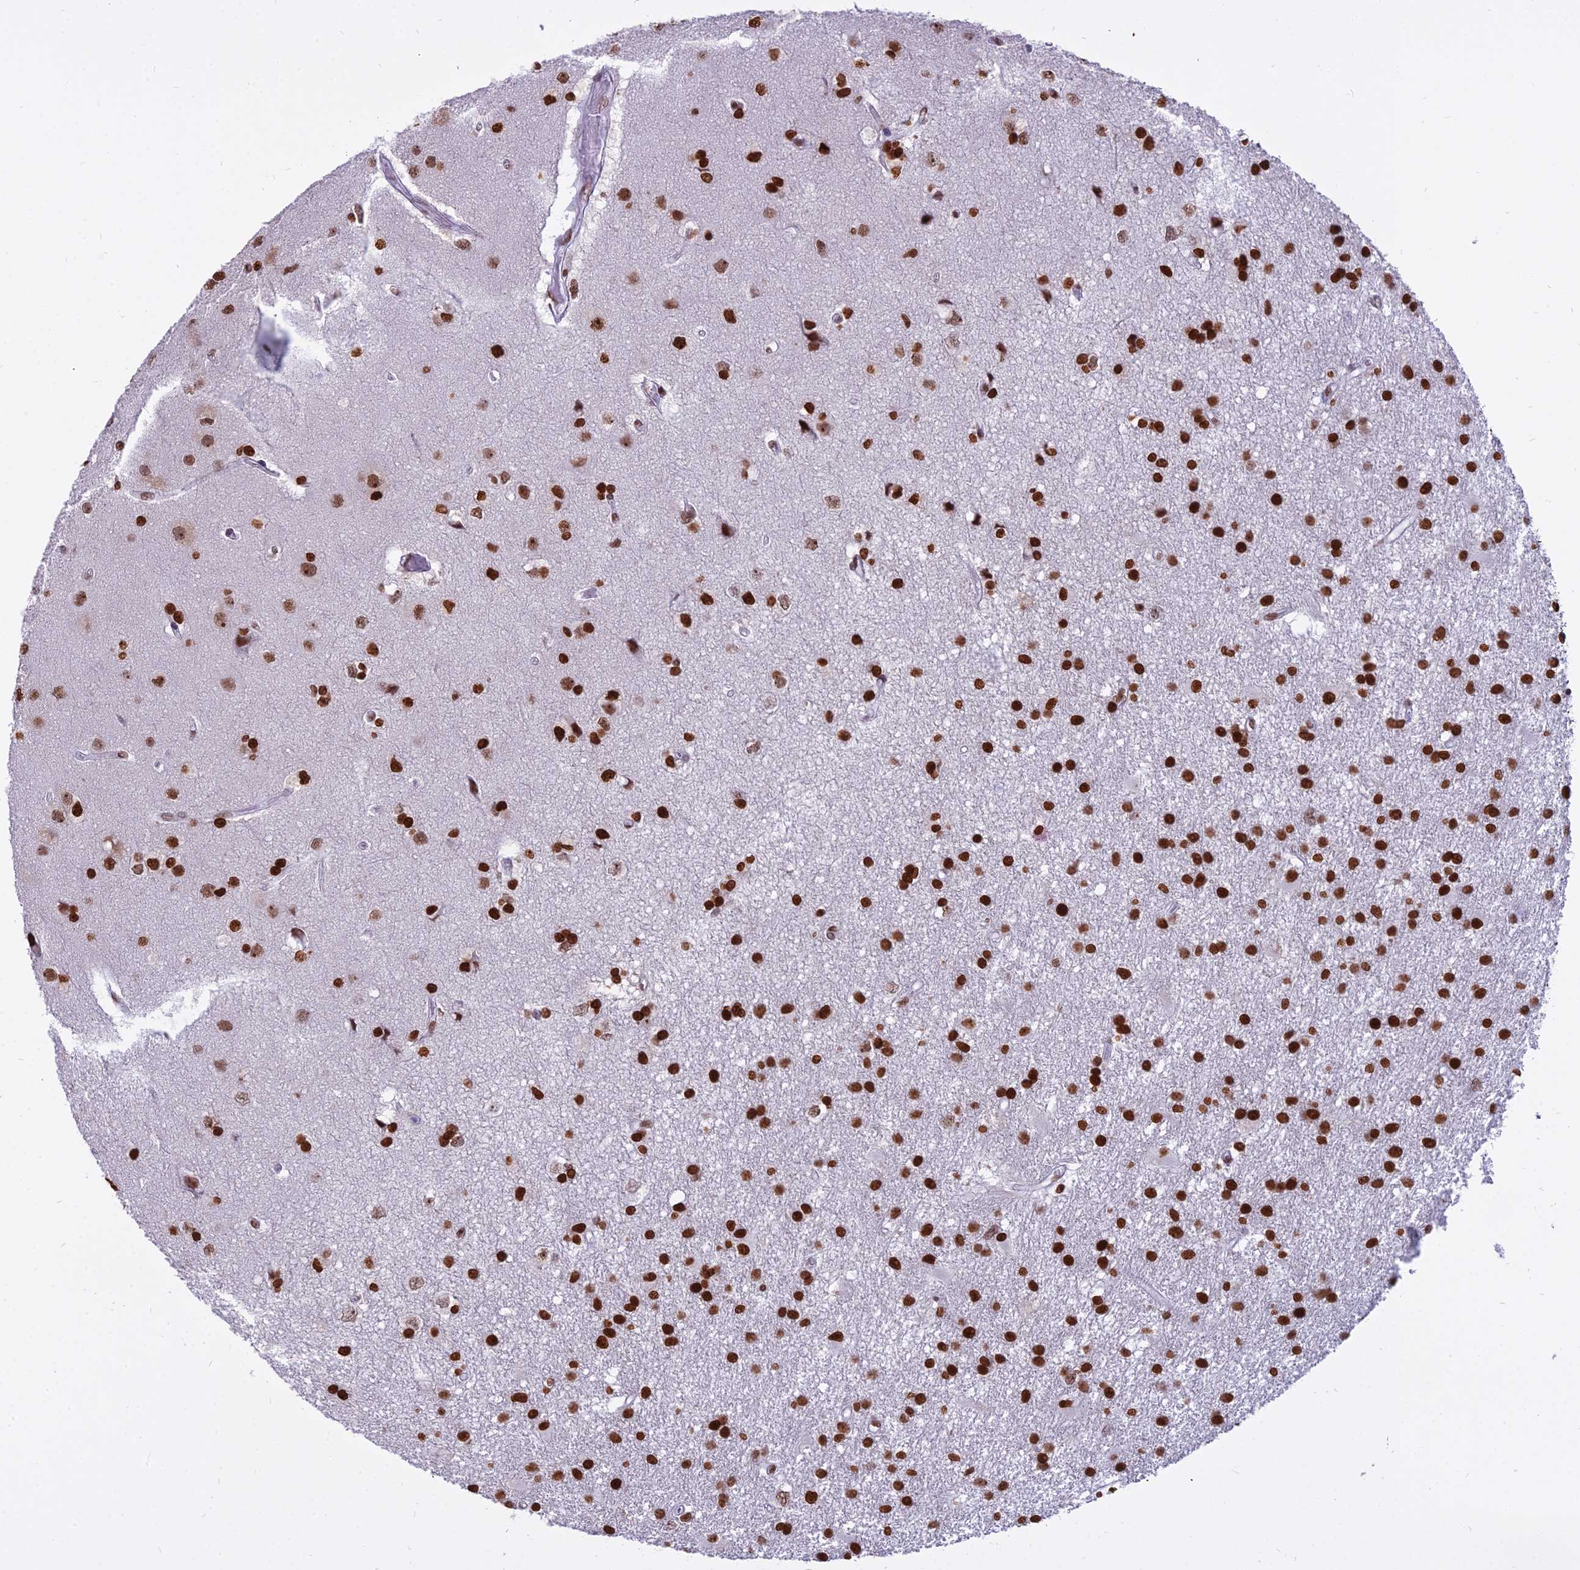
{"staining": {"intensity": "strong", "quantity": ">75%", "location": "nuclear"}, "tissue": "glioma", "cell_type": "Tumor cells", "image_type": "cancer", "snomed": [{"axis": "morphology", "description": "Glioma, malignant, High grade"}, {"axis": "topography", "description": "Brain"}], "caption": "The image exhibits staining of high-grade glioma (malignant), revealing strong nuclear protein staining (brown color) within tumor cells.", "gene": "PARP1", "patient": {"sex": "male", "age": 77}}